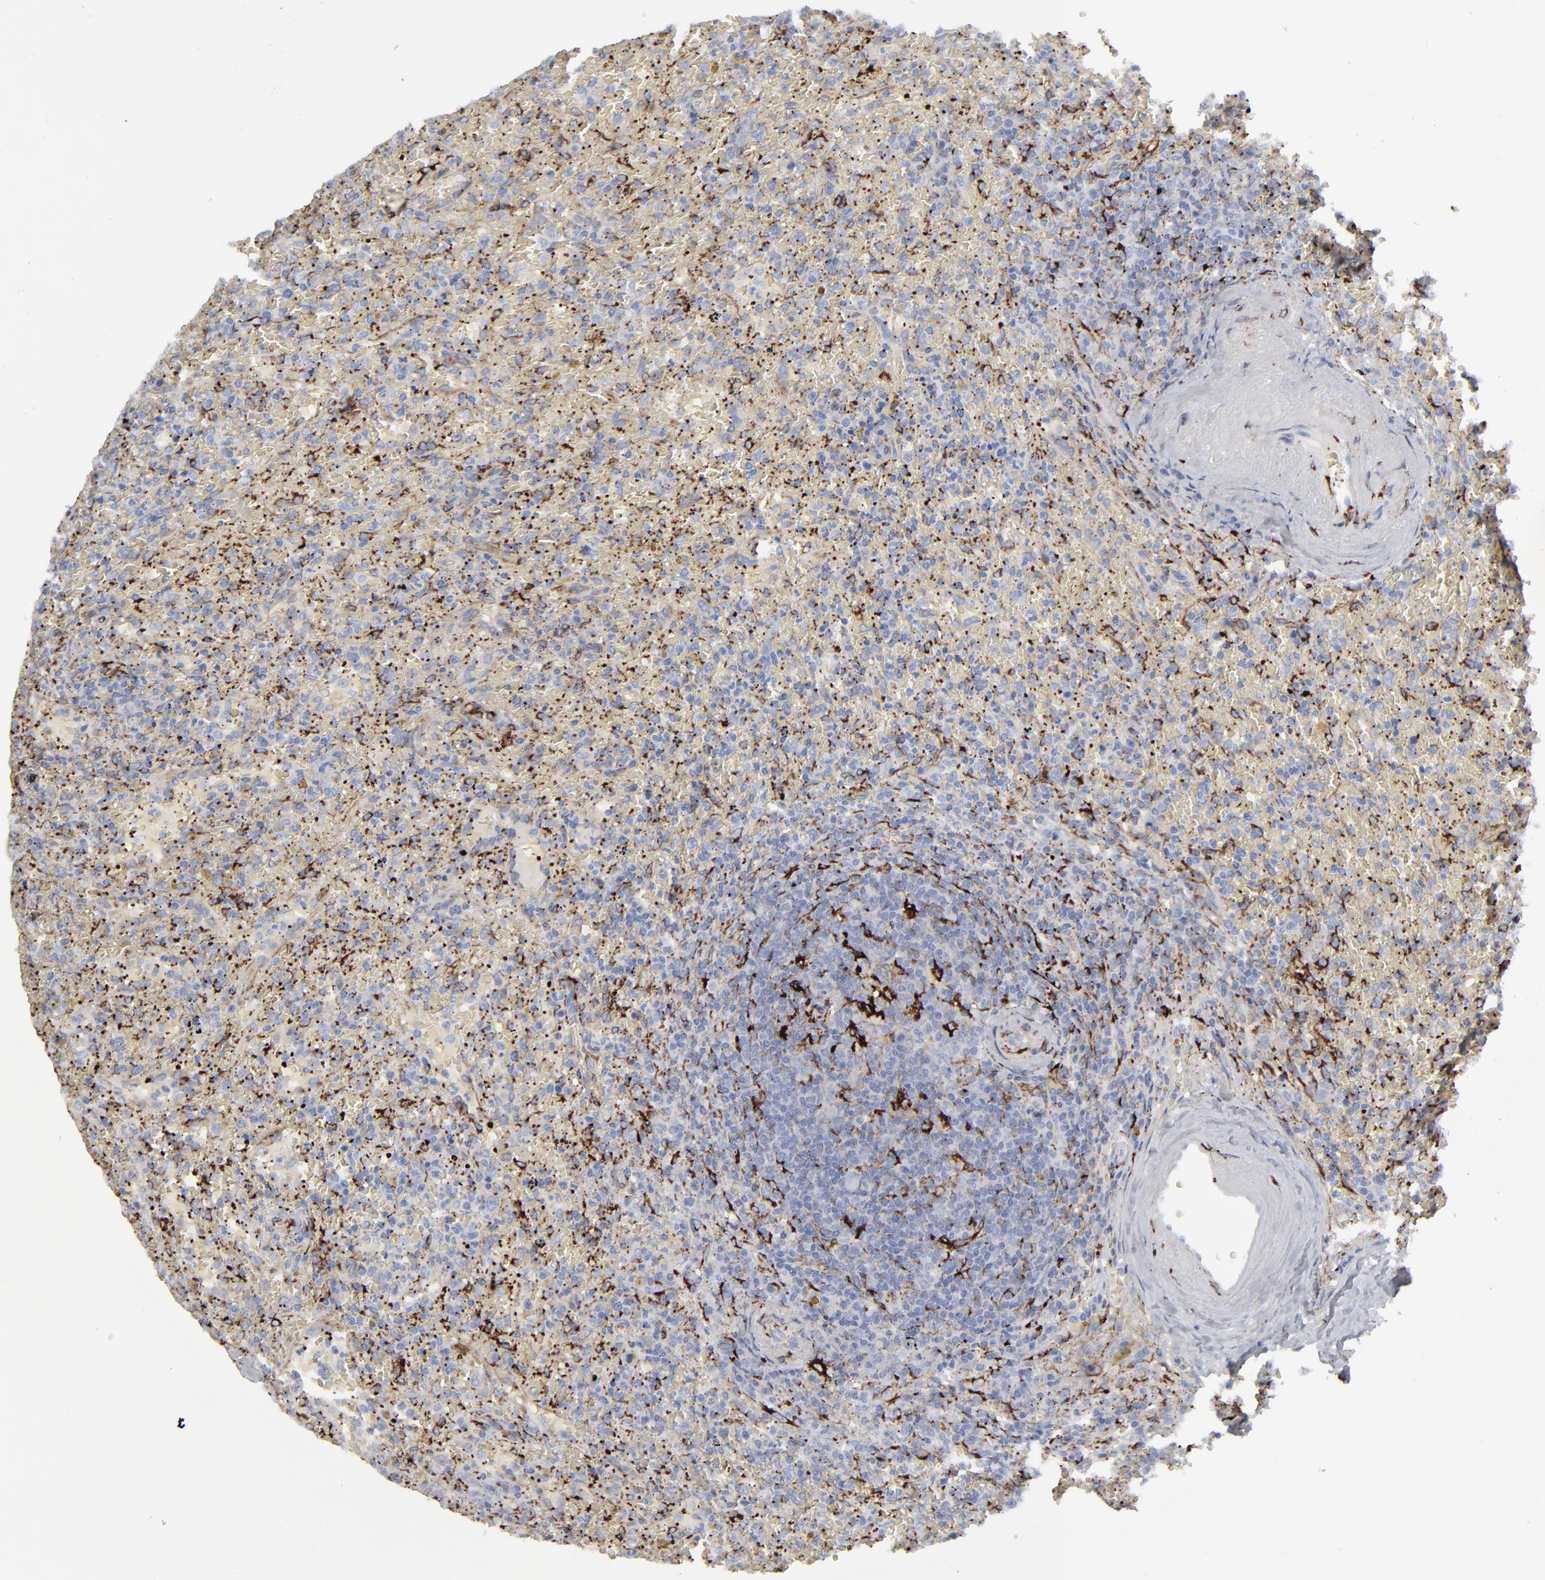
{"staining": {"intensity": "negative", "quantity": "none", "location": "none"}, "tissue": "lymphoma", "cell_type": "Tumor cells", "image_type": "cancer", "snomed": [{"axis": "morphology", "description": "Malignant lymphoma, non-Hodgkin's type, High grade"}, {"axis": "topography", "description": "Spleen"}, {"axis": "topography", "description": "Lymph node"}], "caption": "This is an immunohistochemistry (IHC) photomicrograph of human high-grade malignant lymphoma, non-Hodgkin's type. There is no expression in tumor cells.", "gene": "SPARC", "patient": {"sex": "female", "age": 70}}